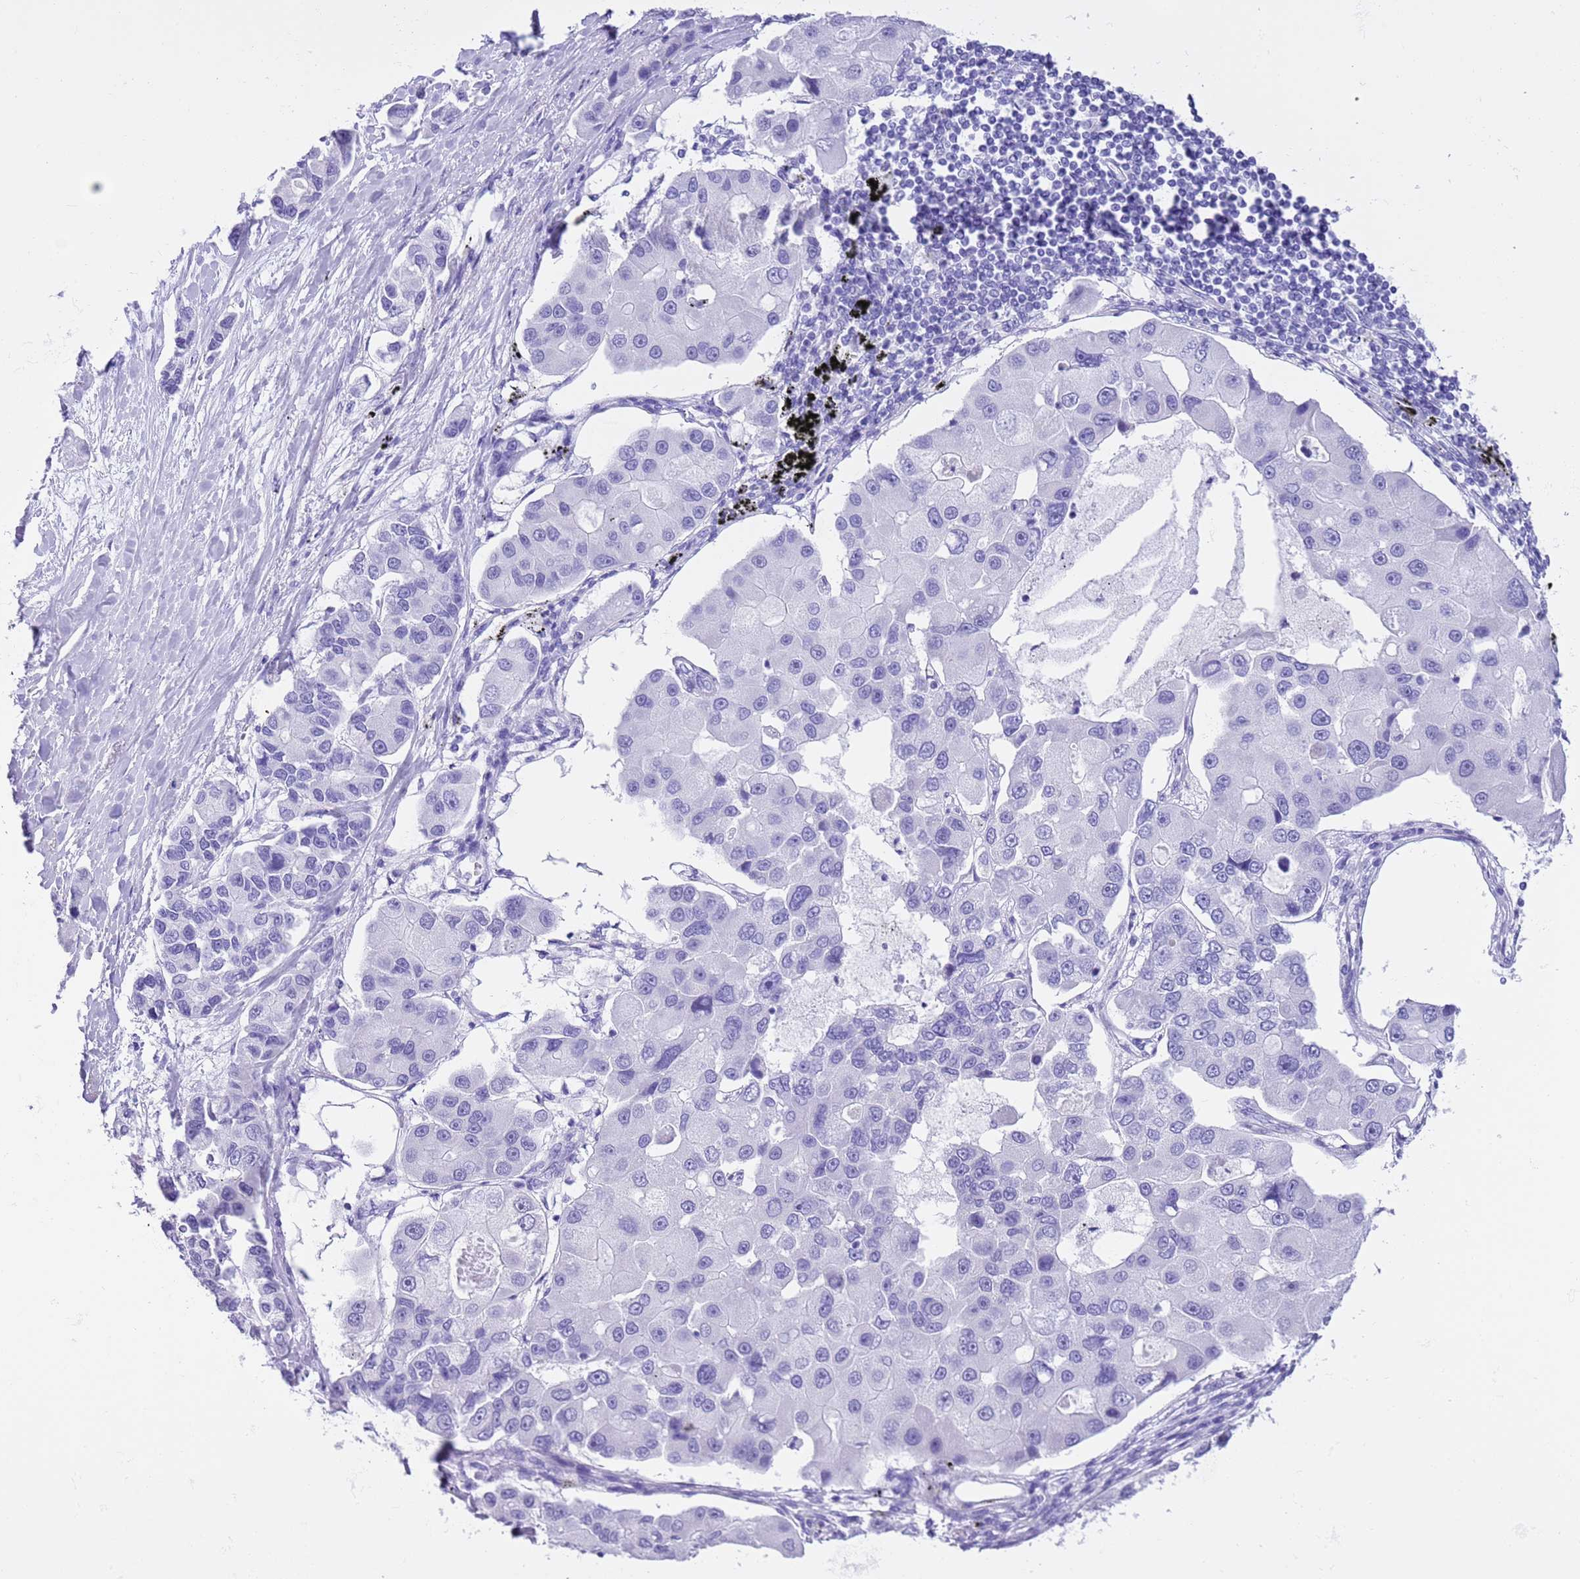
{"staining": {"intensity": "negative", "quantity": "none", "location": "none"}, "tissue": "lung cancer", "cell_type": "Tumor cells", "image_type": "cancer", "snomed": [{"axis": "morphology", "description": "Adenocarcinoma, NOS"}, {"axis": "topography", "description": "Lung"}], "caption": "Tumor cells show no significant protein expression in lung cancer (adenocarcinoma). (DAB (3,3'-diaminobenzidine) immunohistochemistry (IHC) with hematoxylin counter stain).", "gene": "TMEM185B", "patient": {"sex": "female", "age": 54}}